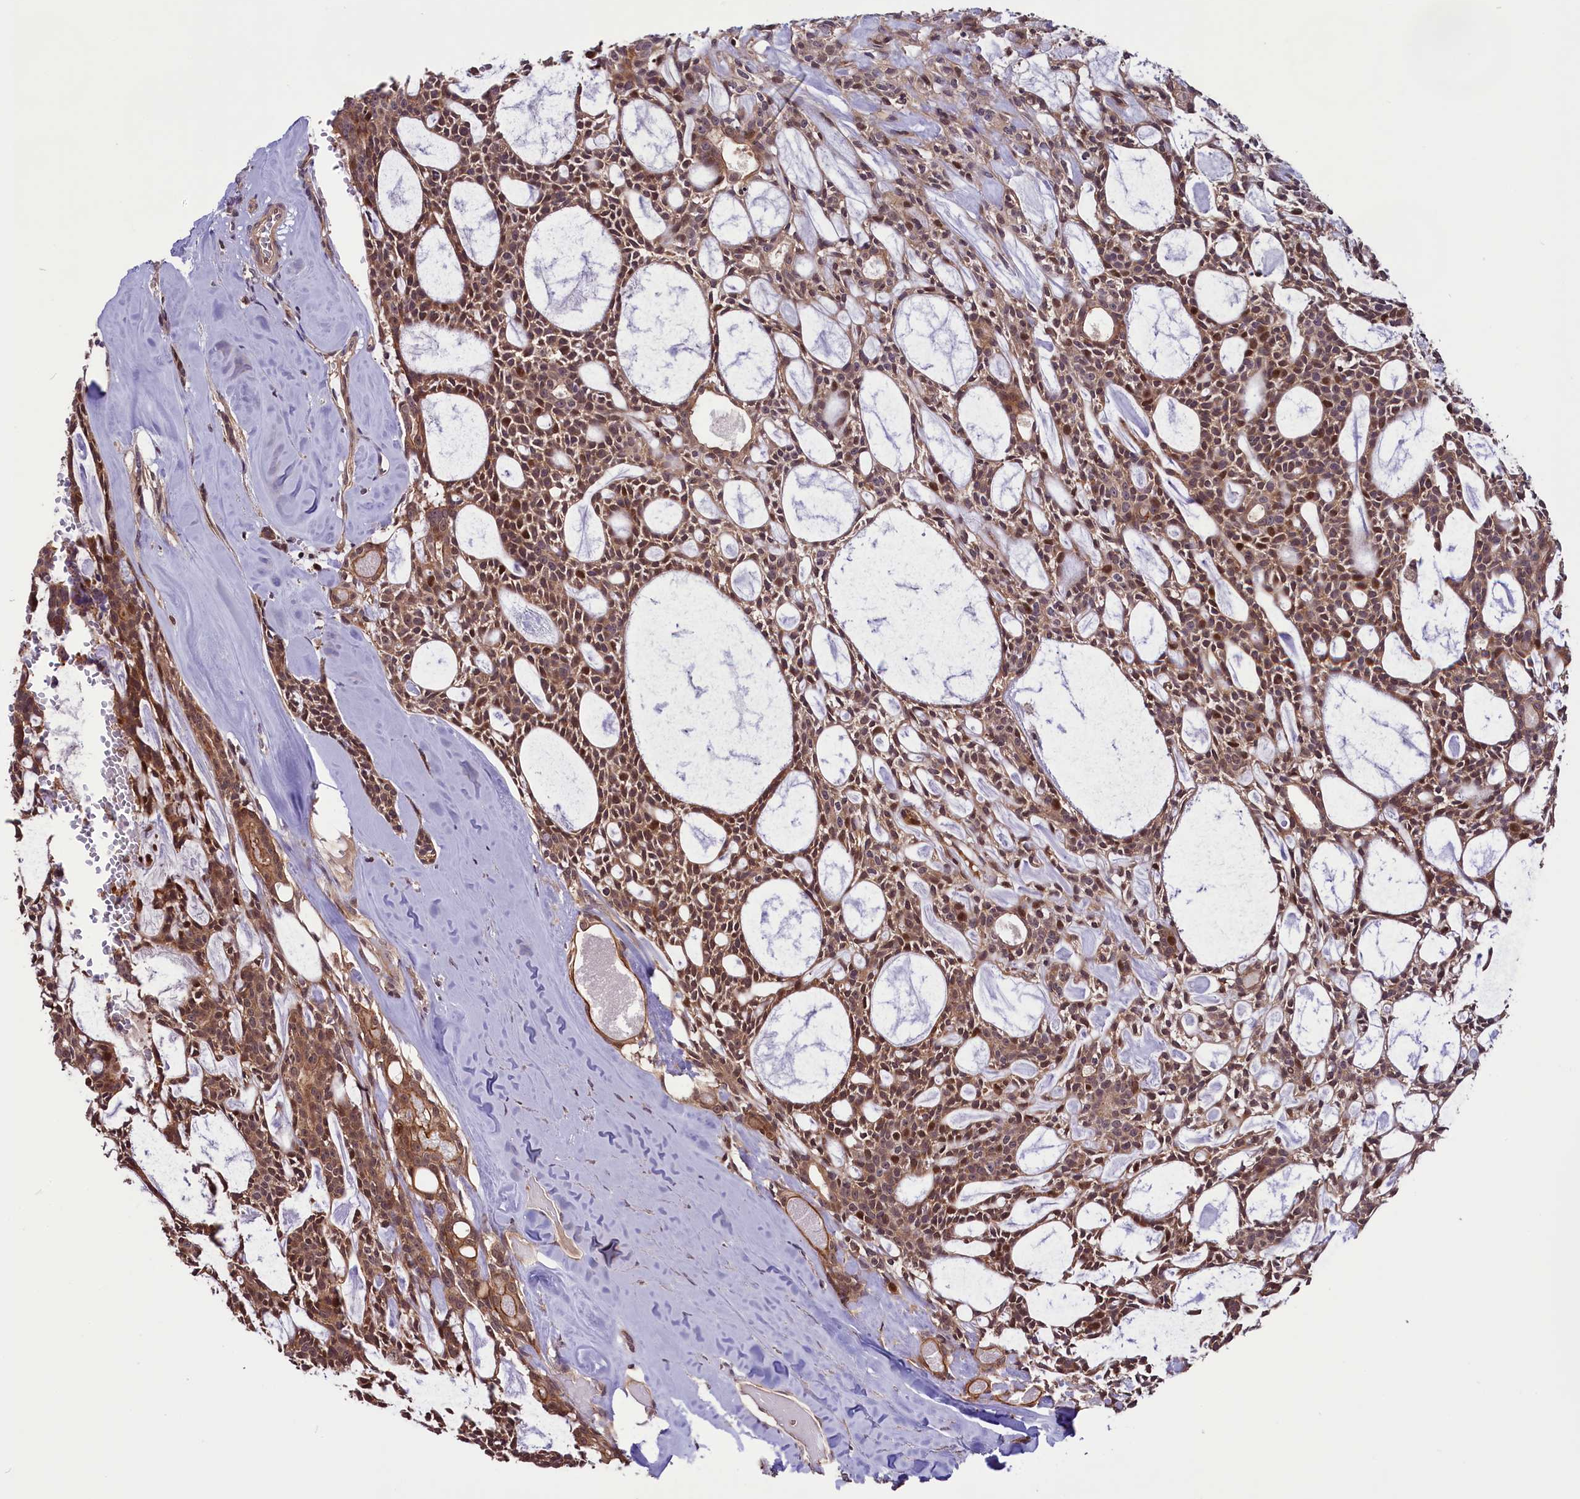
{"staining": {"intensity": "moderate", "quantity": ">75%", "location": "cytoplasmic/membranous,nuclear"}, "tissue": "head and neck cancer", "cell_type": "Tumor cells", "image_type": "cancer", "snomed": [{"axis": "morphology", "description": "Adenocarcinoma, NOS"}, {"axis": "topography", "description": "Salivary gland"}, {"axis": "topography", "description": "Head-Neck"}], "caption": "This micrograph reveals head and neck cancer (adenocarcinoma) stained with IHC to label a protein in brown. The cytoplasmic/membranous and nuclear of tumor cells show moderate positivity for the protein. Nuclei are counter-stained blue.", "gene": "RIC8A", "patient": {"sex": "male", "age": 55}}